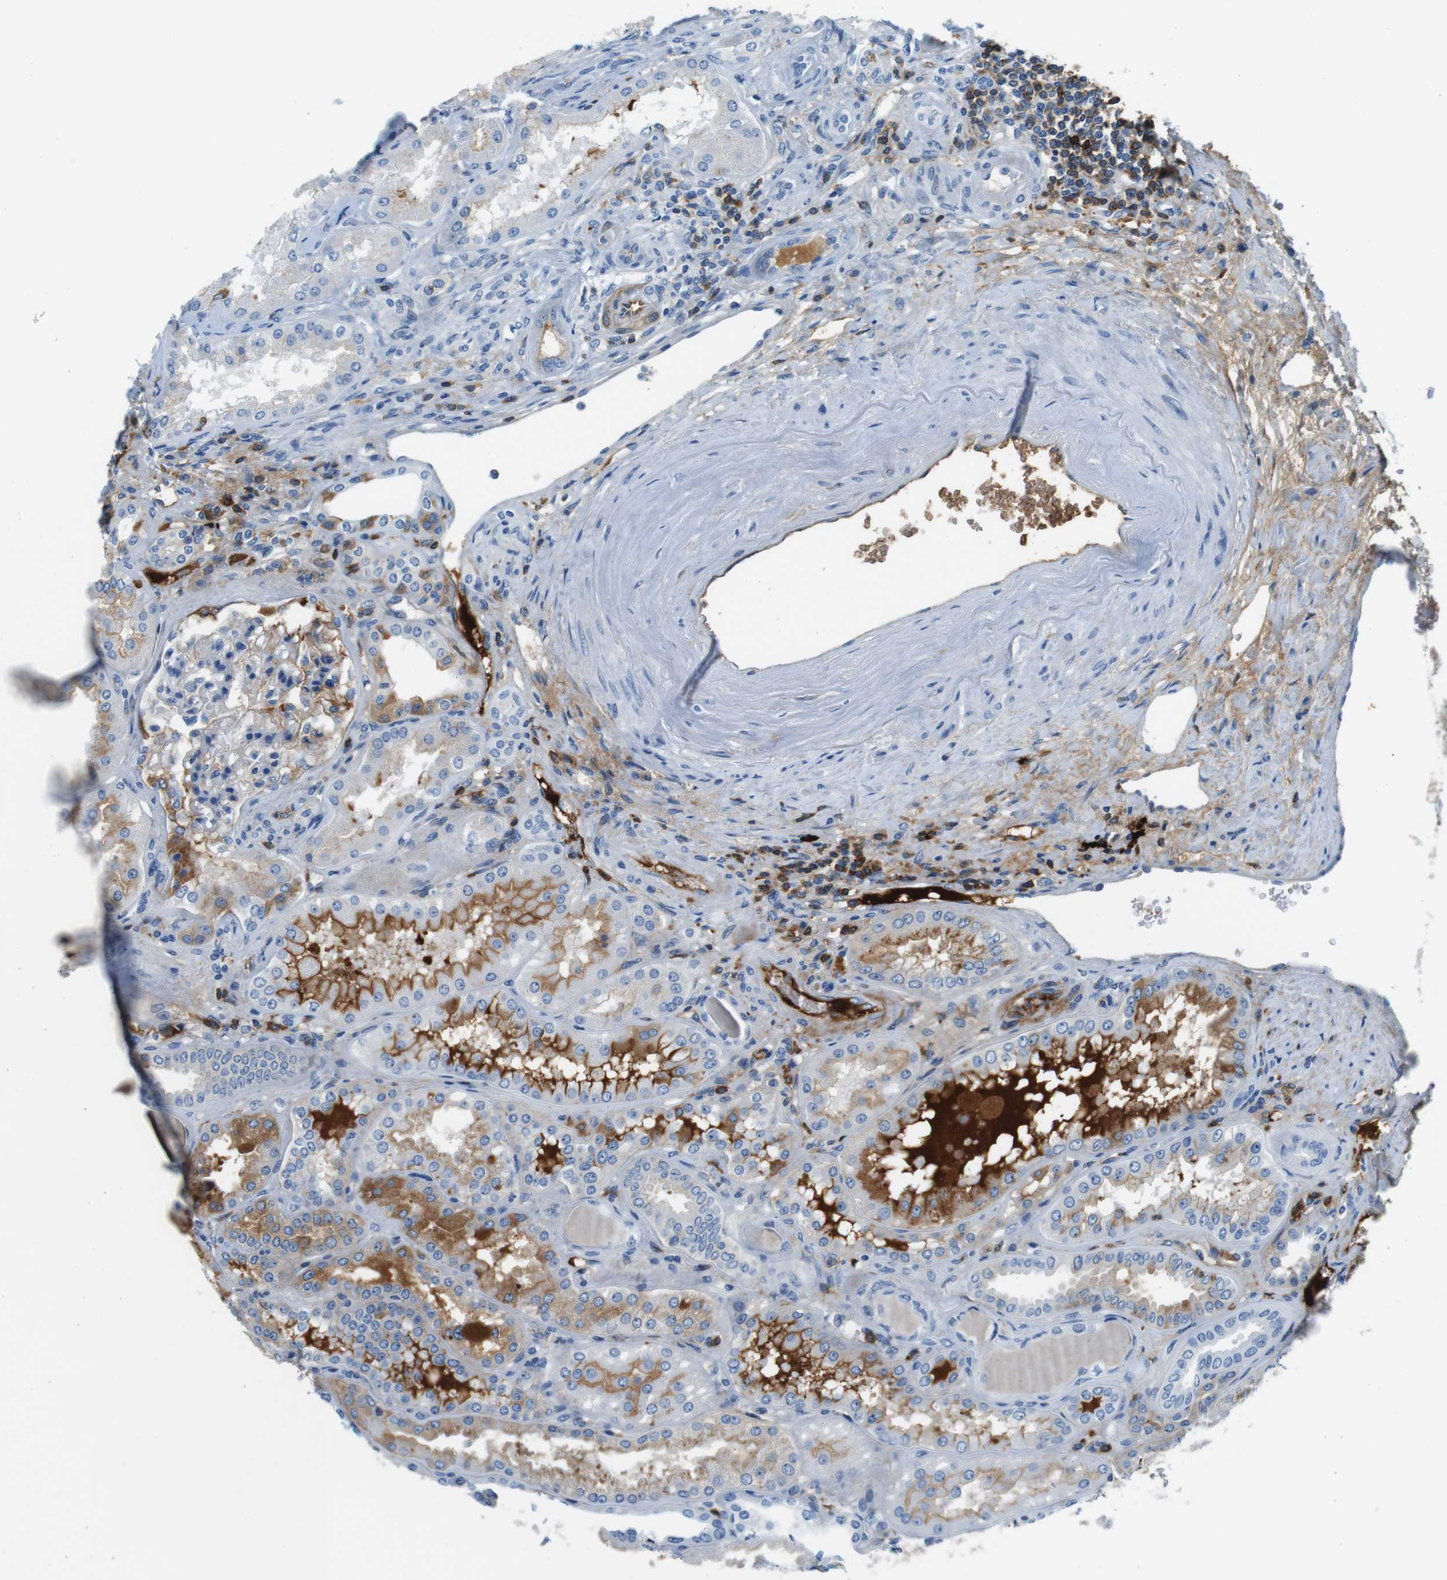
{"staining": {"intensity": "negative", "quantity": "none", "location": "none"}, "tissue": "kidney", "cell_type": "Cells in glomeruli", "image_type": "normal", "snomed": [{"axis": "morphology", "description": "Normal tissue, NOS"}, {"axis": "topography", "description": "Kidney"}], "caption": "This is a image of immunohistochemistry staining of benign kidney, which shows no positivity in cells in glomeruli. (Immunohistochemistry (ihc), brightfield microscopy, high magnification).", "gene": "IGHD", "patient": {"sex": "female", "age": 56}}